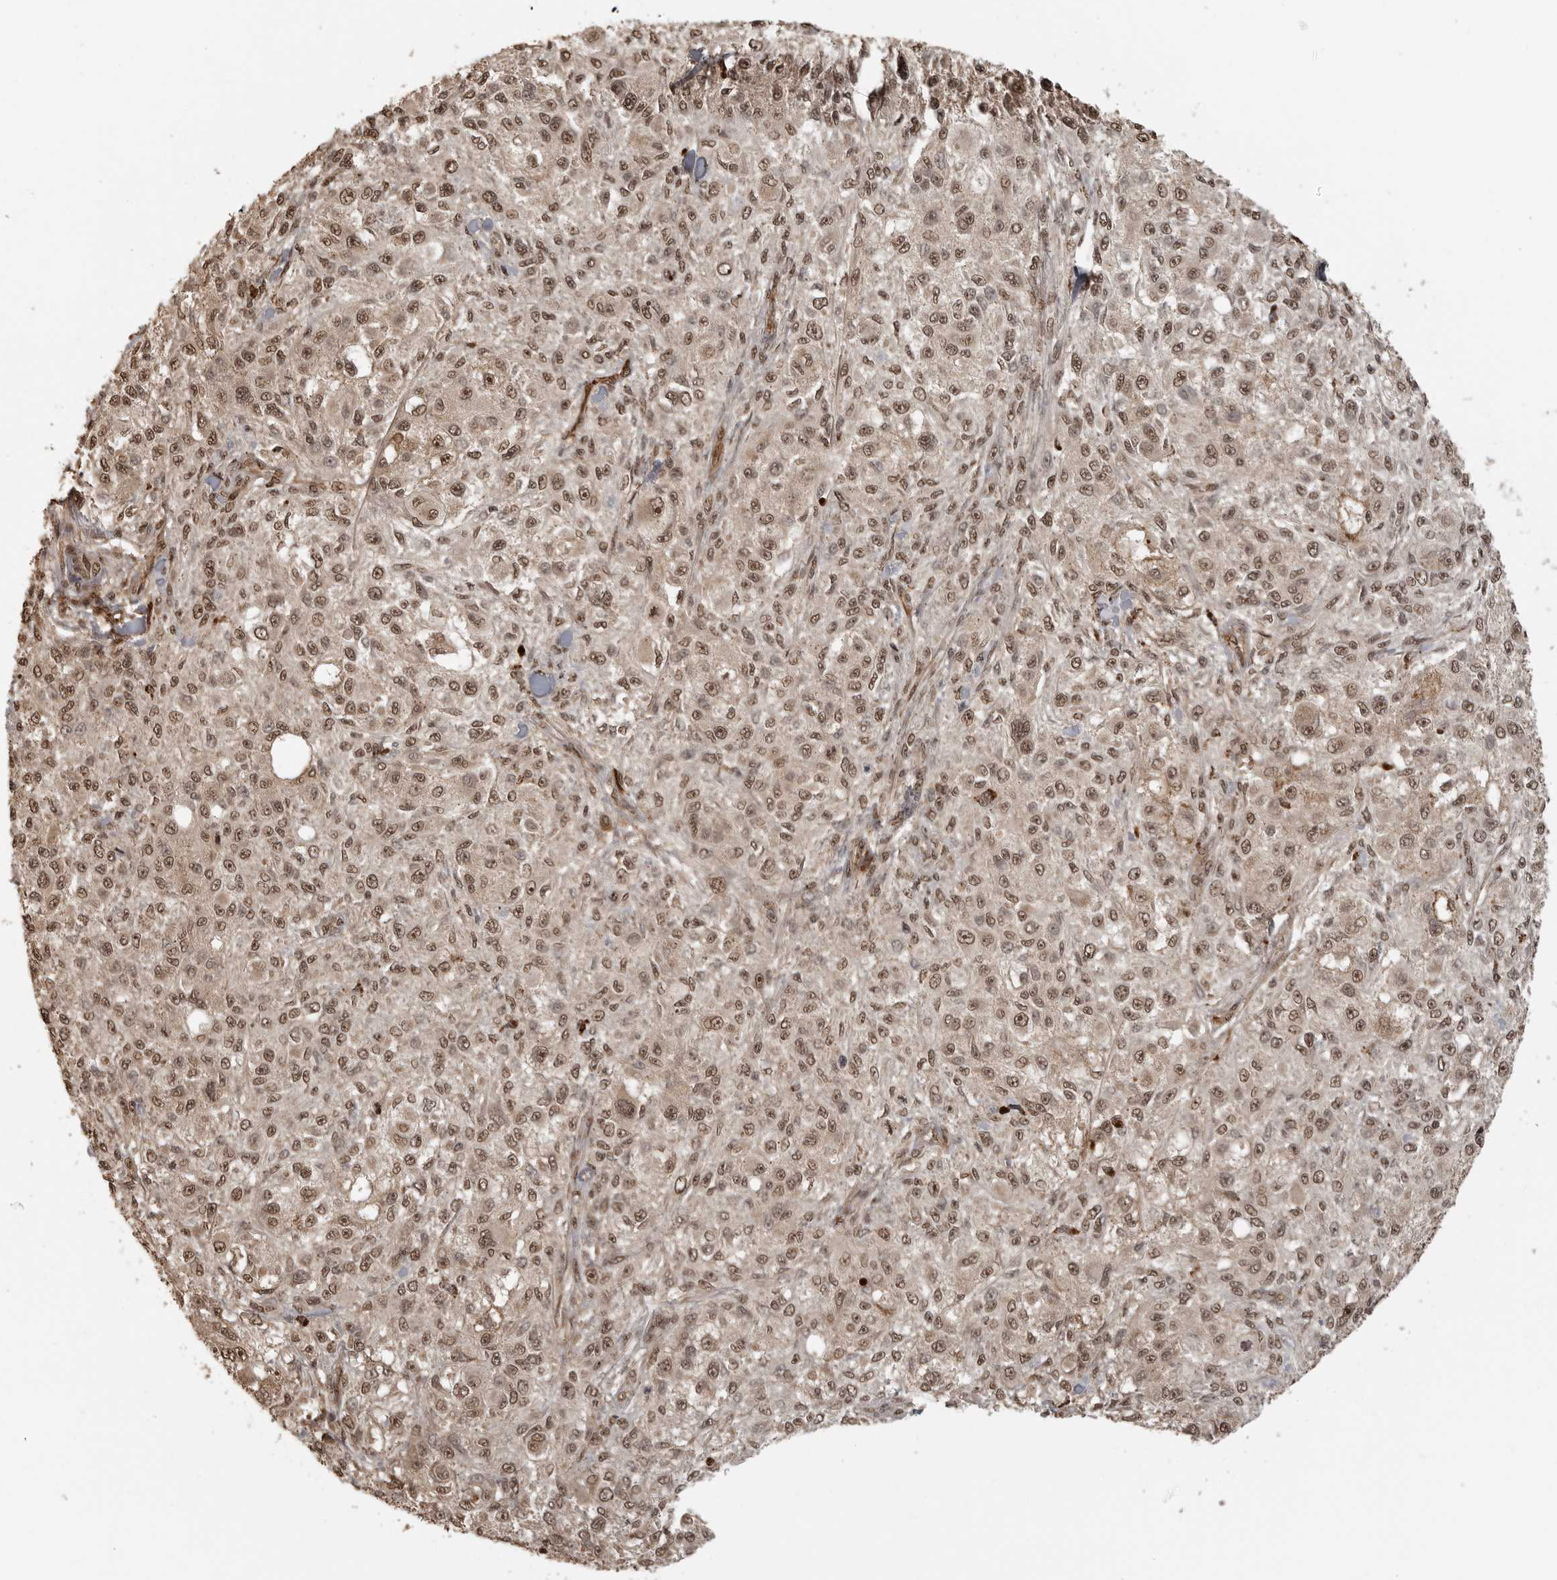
{"staining": {"intensity": "moderate", "quantity": ">75%", "location": "nuclear"}, "tissue": "melanoma", "cell_type": "Tumor cells", "image_type": "cancer", "snomed": [{"axis": "morphology", "description": "Necrosis, NOS"}, {"axis": "morphology", "description": "Malignant melanoma, NOS"}, {"axis": "topography", "description": "Skin"}], "caption": "Immunohistochemical staining of malignant melanoma displays moderate nuclear protein staining in approximately >75% of tumor cells.", "gene": "CLOCK", "patient": {"sex": "female", "age": 87}}